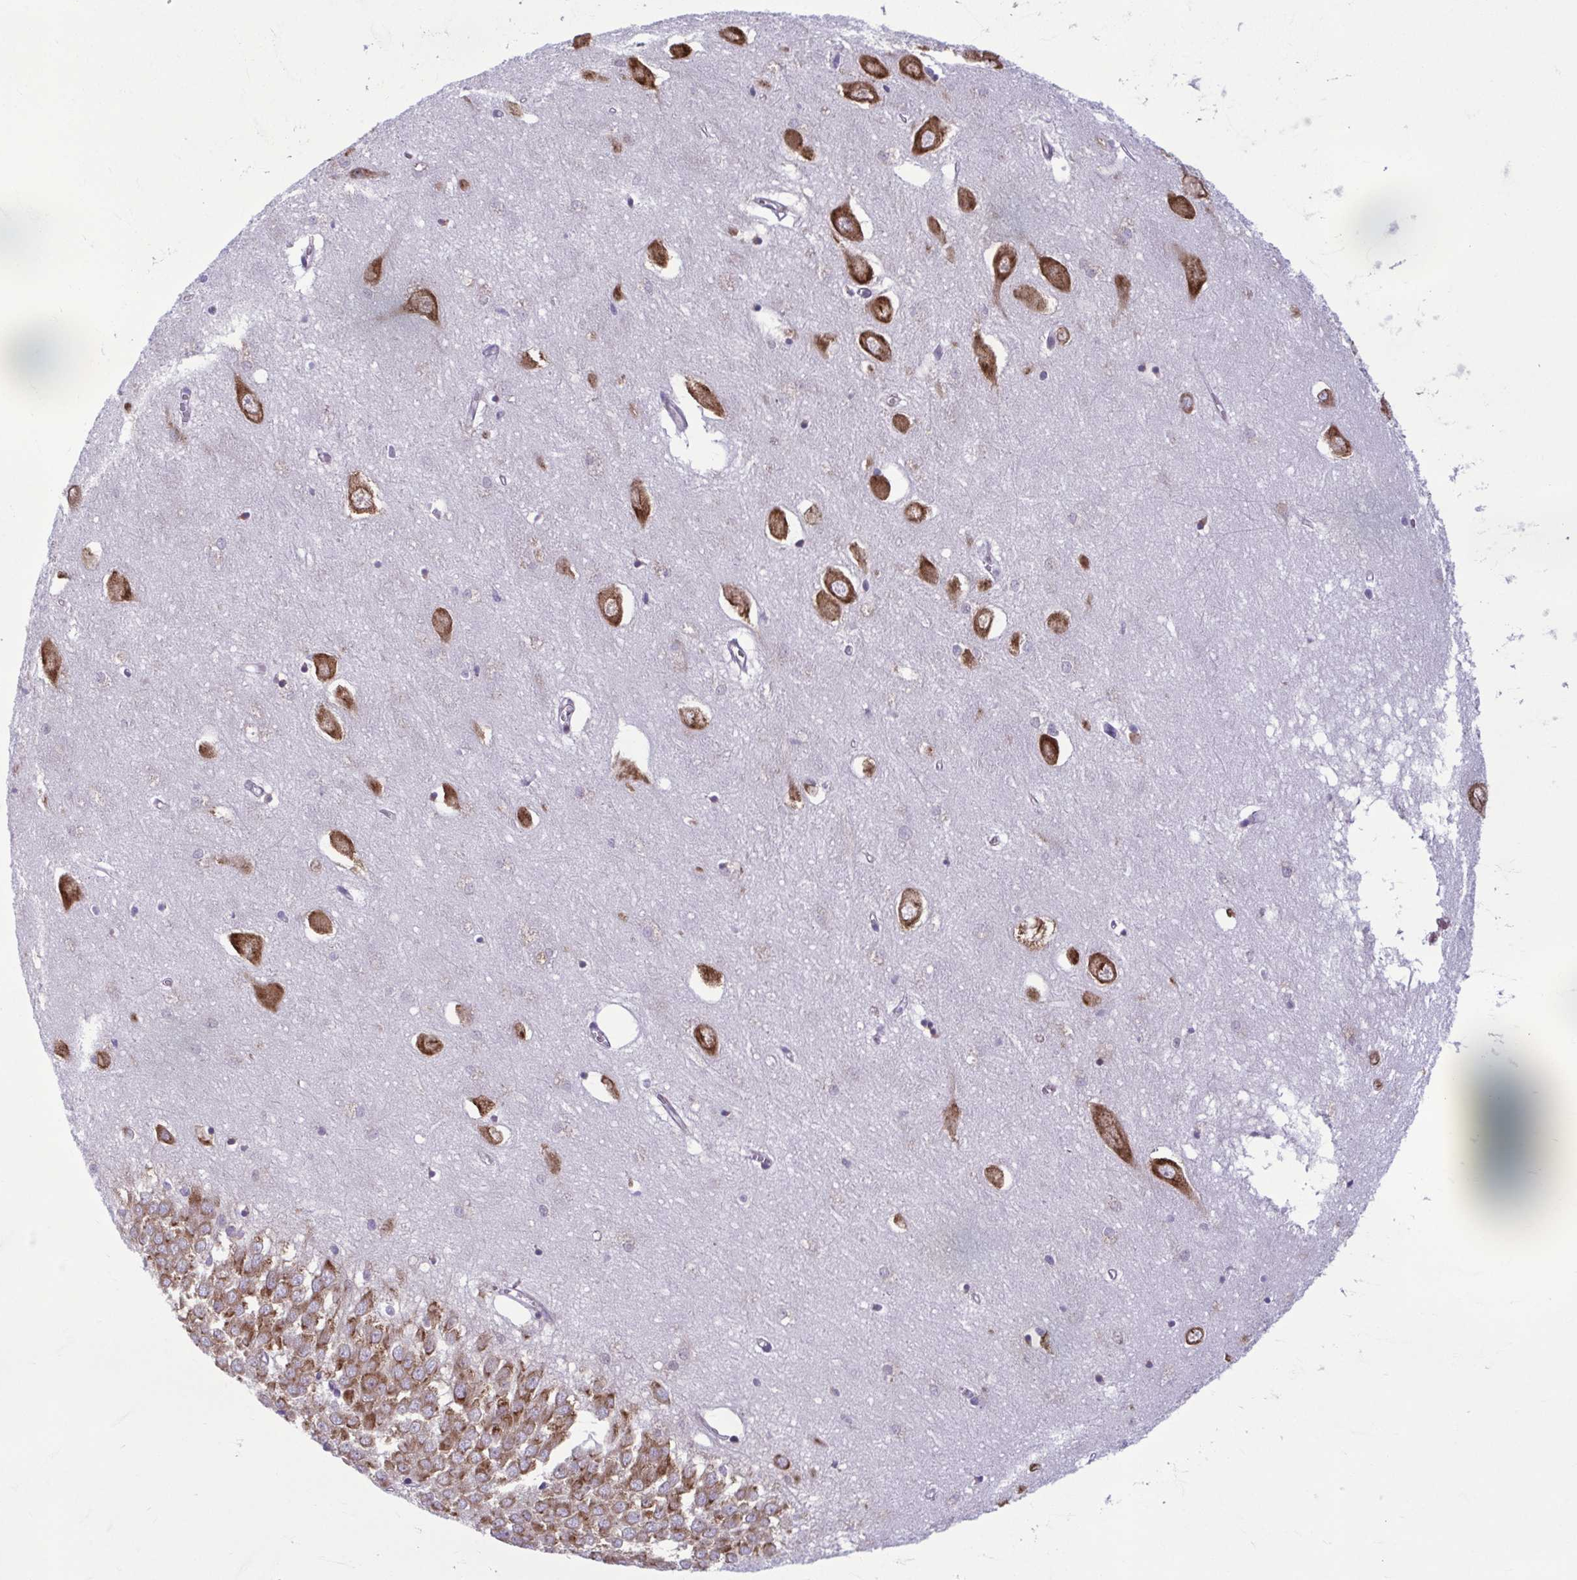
{"staining": {"intensity": "moderate", "quantity": ">75%", "location": "cytoplasmic/membranous"}, "tissue": "hippocampus", "cell_type": "Glial cells", "image_type": "normal", "snomed": [{"axis": "morphology", "description": "Normal tissue, NOS"}, {"axis": "topography", "description": "Hippocampus"}], "caption": "High-magnification brightfield microscopy of benign hippocampus stained with DAB (brown) and counterstained with hematoxylin (blue). glial cells exhibit moderate cytoplasmic/membranous staining is appreciated in about>75% of cells. The protein of interest is stained brown, and the nuclei are stained in blue (DAB IHC with brightfield microscopy, high magnification).", "gene": "RPS16", "patient": {"sex": "female", "age": 64}}